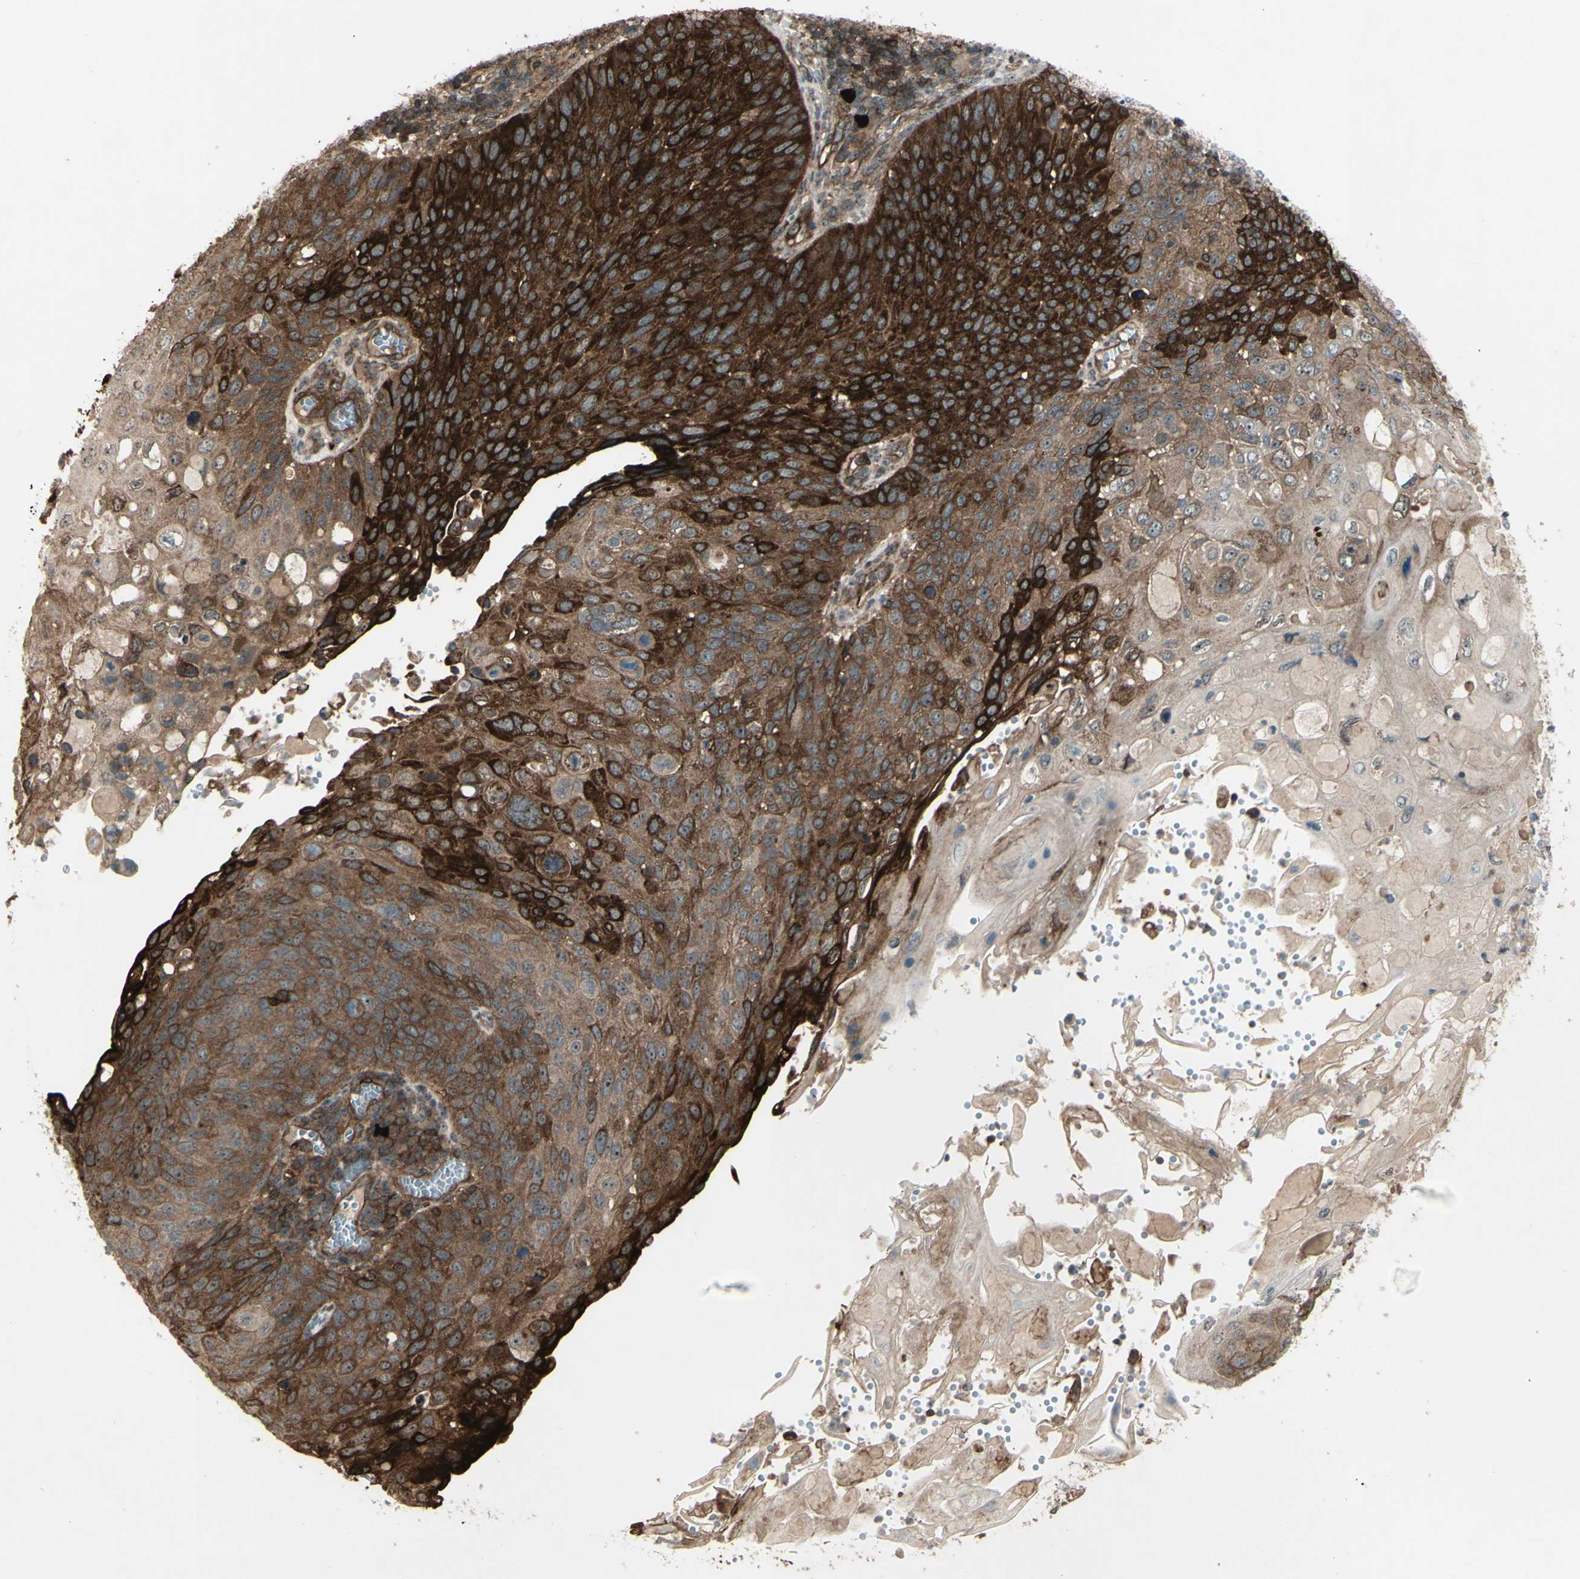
{"staining": {"intensity": "strong", "quantity": ">75%", "location": "cytoplasmic/membranous"}, "tissue": "cervical cancer", "cell_type": "Tumor cells", "image_type": "cancer", "snomed": [{"axis": "morphology", "description": "Squamous cell carcinoma, NOS"}, {"axis": "topography", "description": "Cervix"}], "caption": "Immunohistochemical staining of cervical cancer reveals strong cytoplasmic/membranous protein expression in about >75% of tumor cells.", "gene": "FXYD5", "patient": {"sex": "female", "age": 70}}